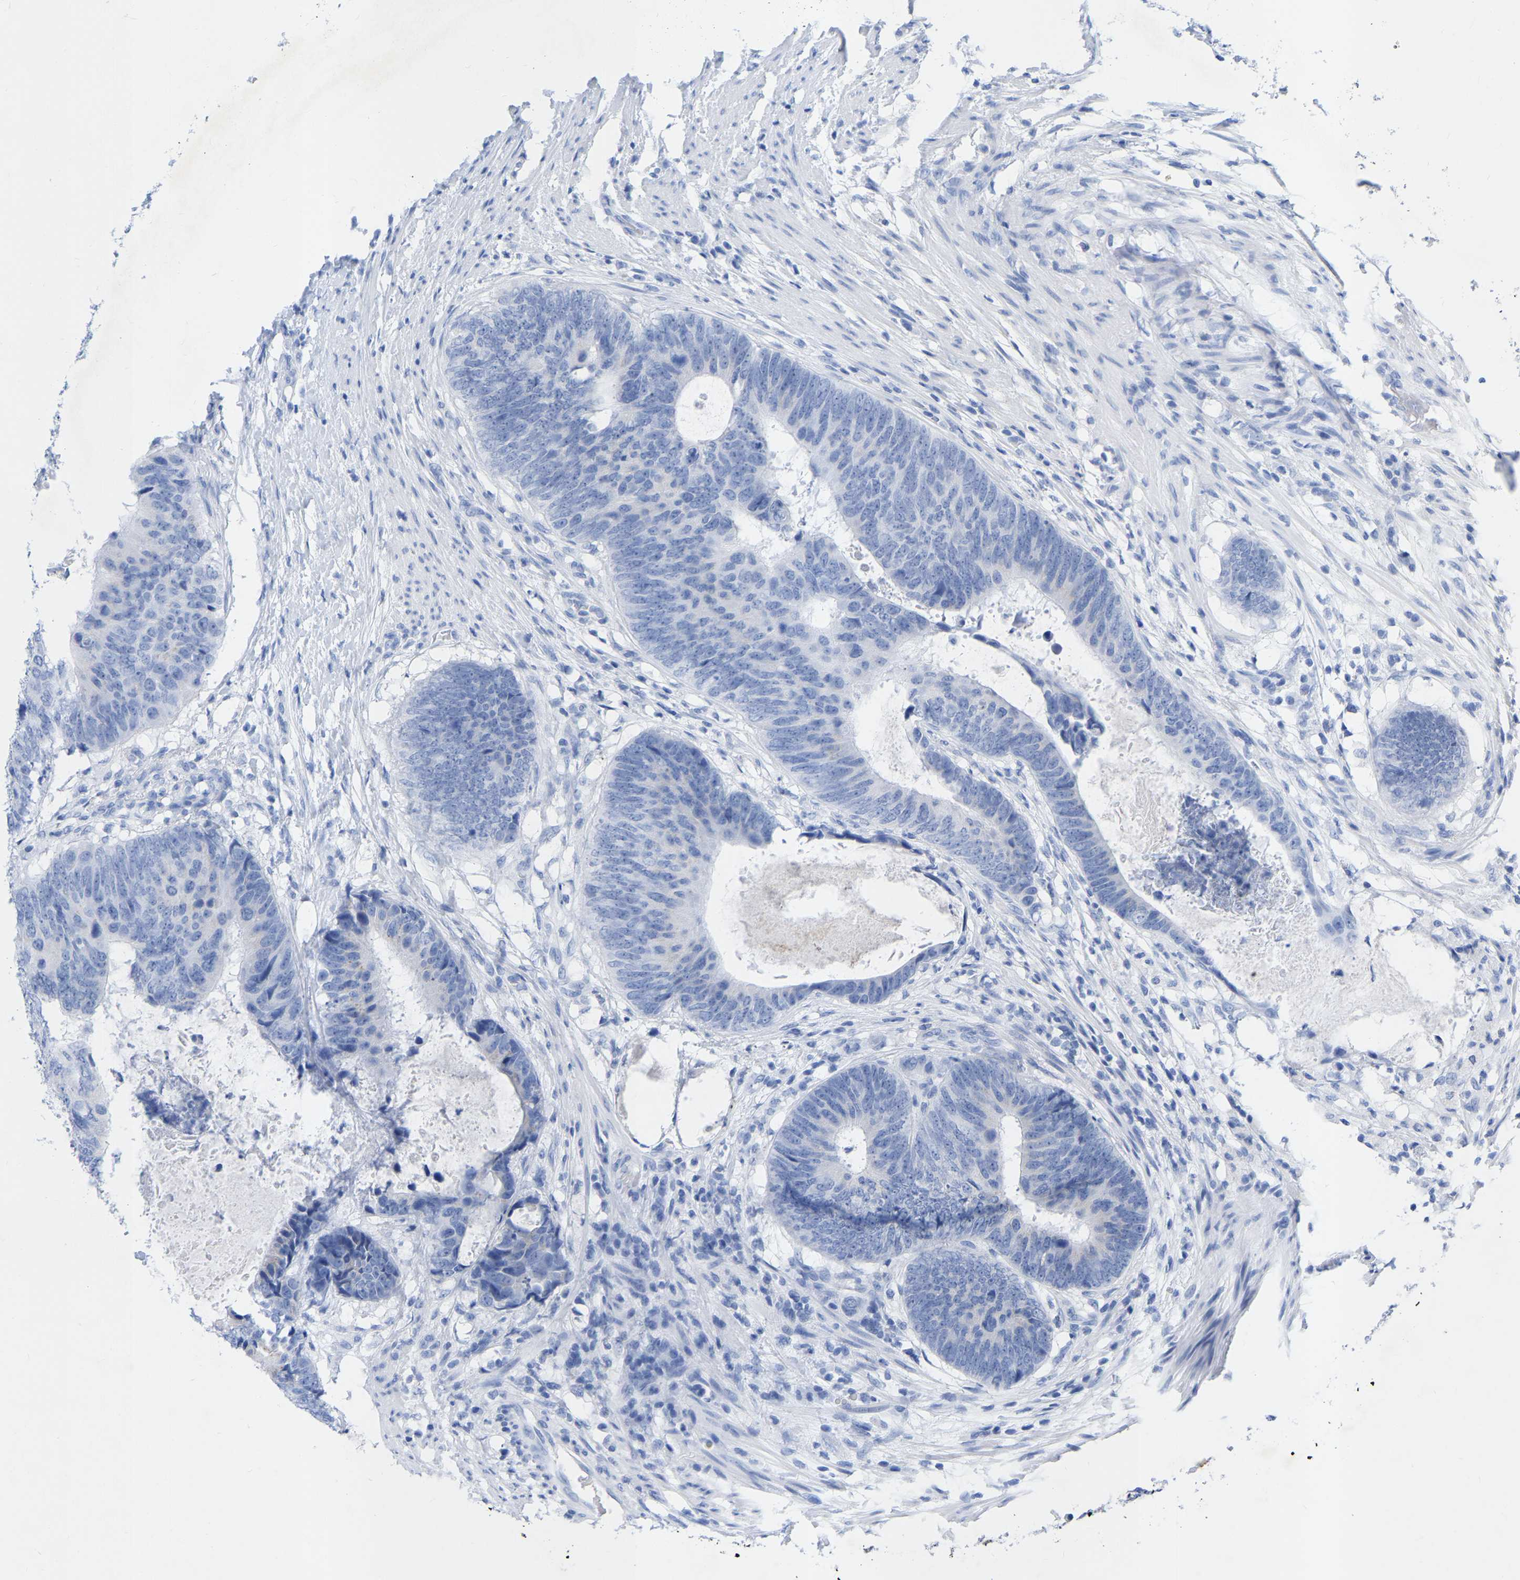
{"staining": {"intensity": "negative", "quantity": "none", "location": "none"}, "tissue": "colorectal cancer", "cell_type": "Tumor cells", "image_type": "cancer", "snomed": [{"axis": "morphology", "description": "Adenocarcinoma, NOS"}, {"axis": "topography", "description": "Colon"}], "caption": "This micrograph is of colorectal adenocarcinoma stained with immunohistochemistry to label a protein in brown with the nuclei are counter-stained blue. There is no positivity in tumor cells.", "gene": "ZNF629", "patient": {"sex": "male", "age": 56}}